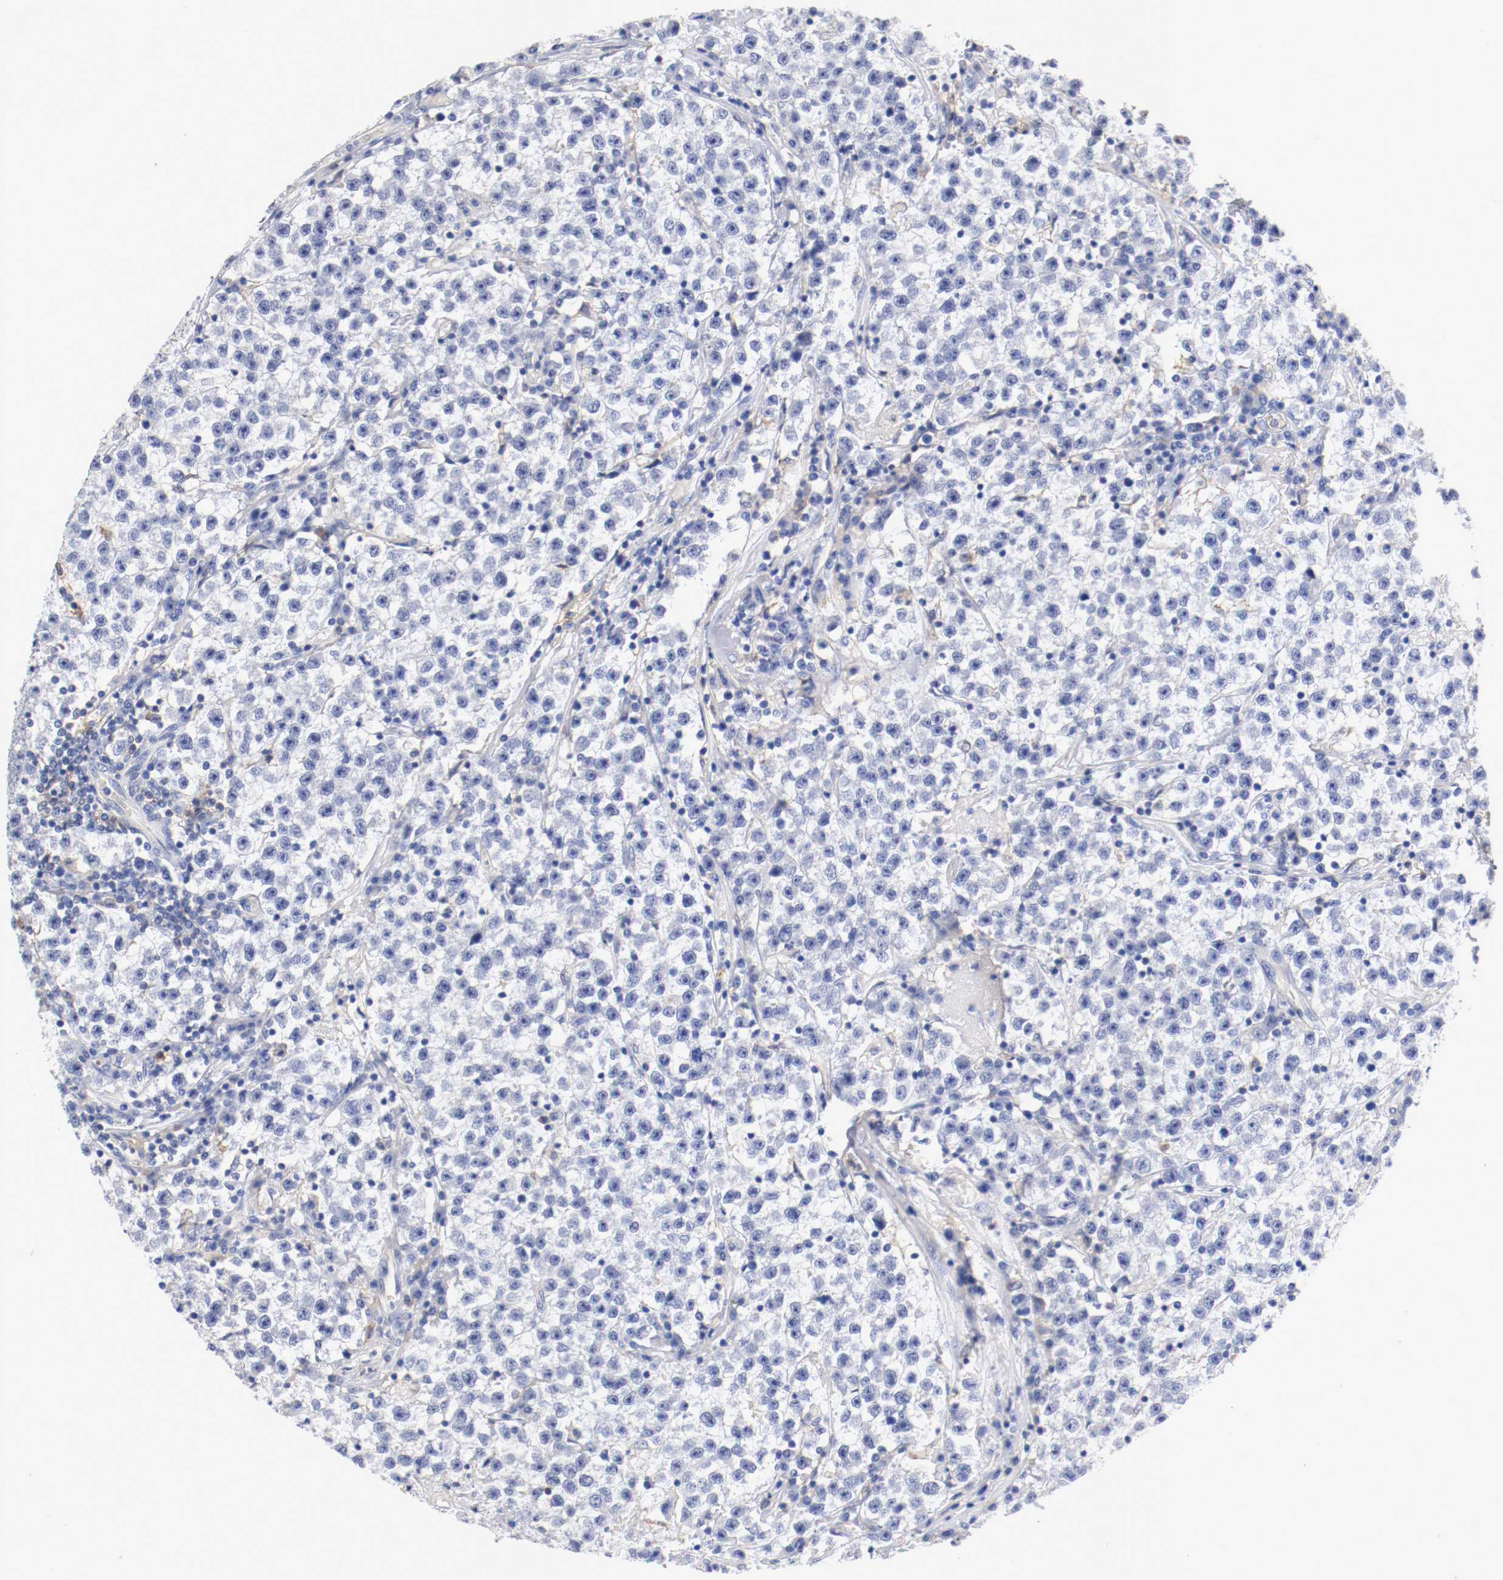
{"staining": {"intensity": "negative", "quantity": "none", "location": "none"}, "tissue": "testis cancer", "cell_type": "Tumor cells", "image_type": "cancer", "snomed": [{"axis": "morphology", "description": "Seminoma, NOS"}, {"axis": "topography", "description": "Testis"}], "caption": "Tumor cells are negative for brown protein staining in testis cancer. Brightfield microscopy of immunohistochemistry (IHC) stained with DAB (brown) and hematoxylin (blue), captured at high magnification.", "gene": "FGFBP1", "patient": {"sex": "male", "age": 22}}